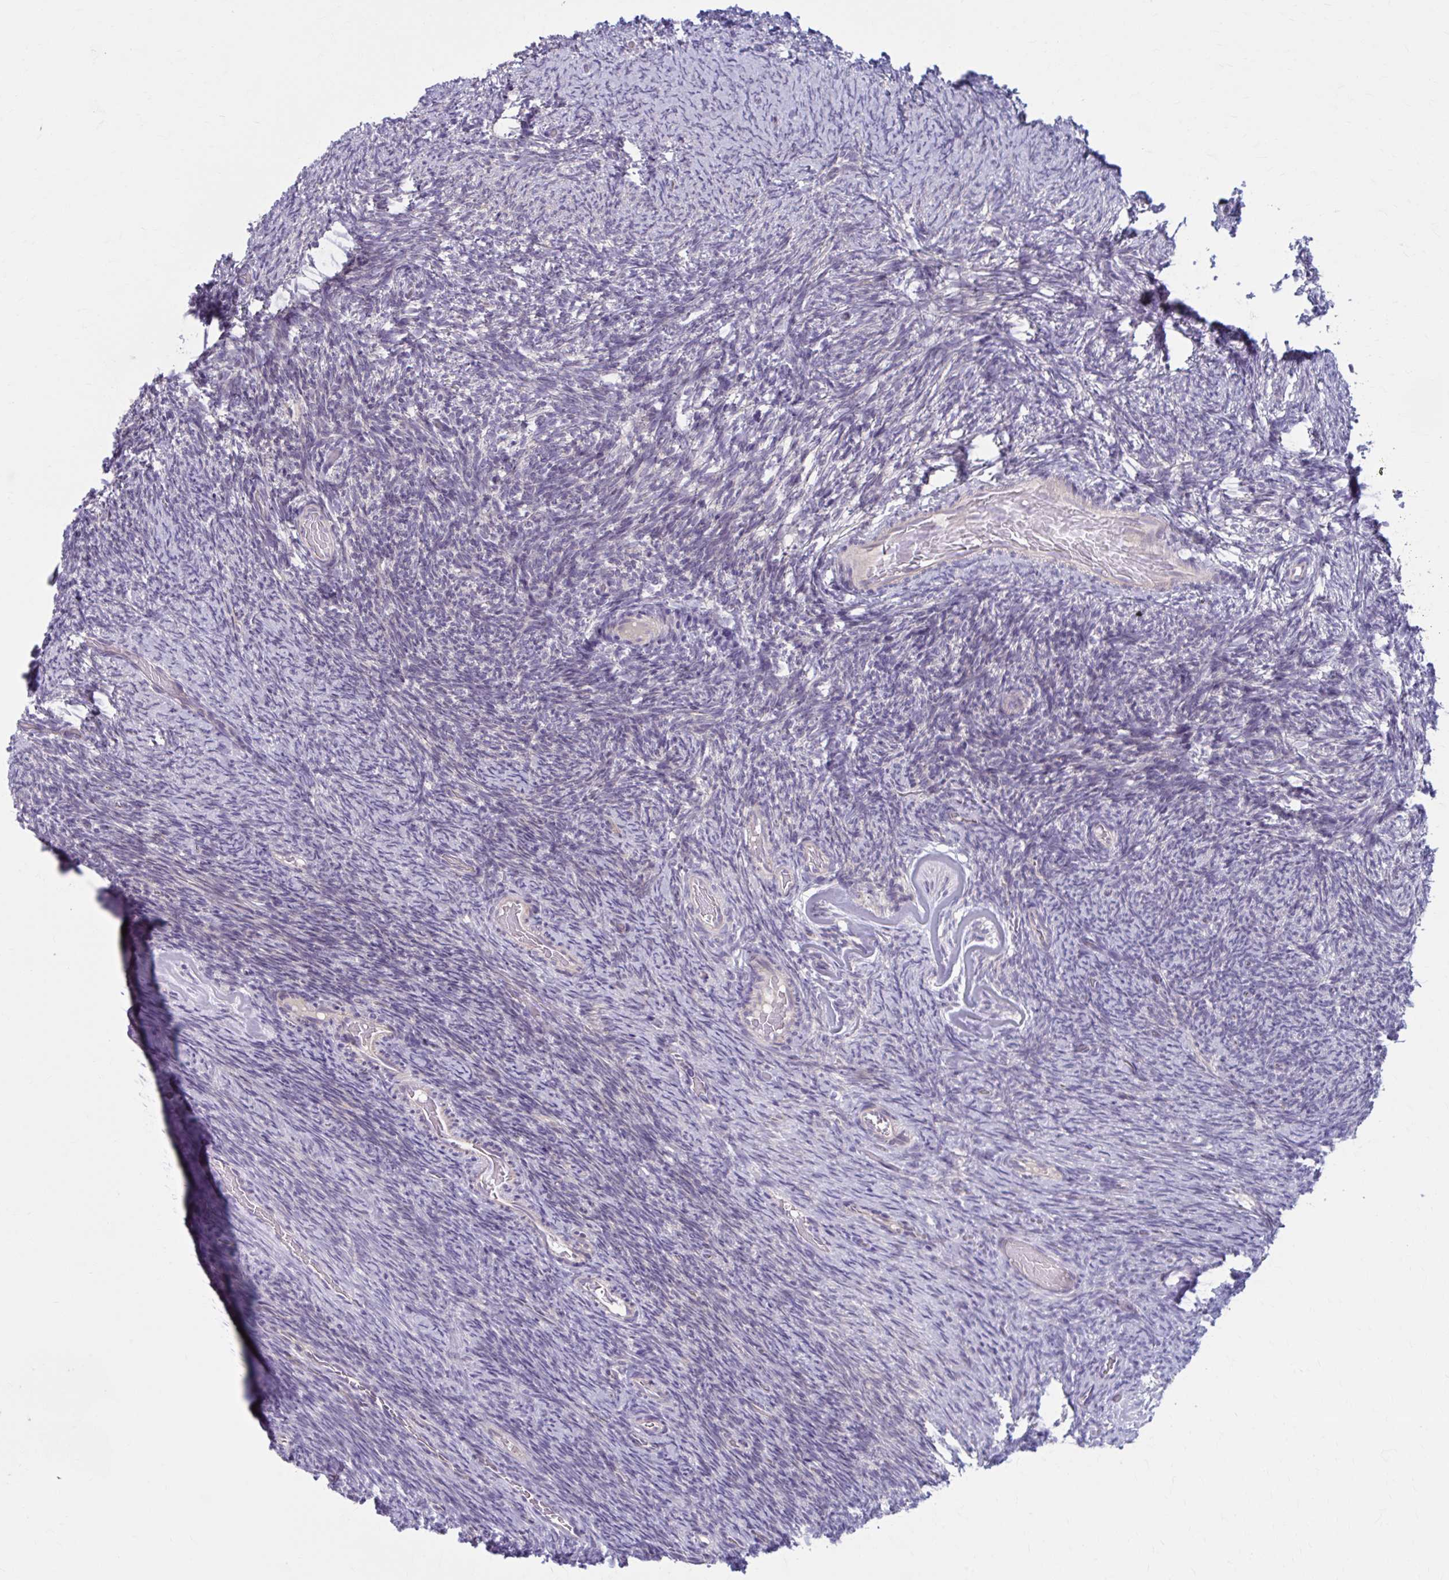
{"staining": {"intensity": "negative", "quantity": "none", "location": "none"}, "tissue": "ovary", "cell_type": "Follicle cells", "image_type": "normal", "snomed": [{"axis": "morphology", "description": "Normal tissue, NOS"}, {"axis": "topography", "description": "Ovary"}], "caption": "This is an immunohistochemistry (IHC) photomicrograph of benign human ovary. There is no positivity in follicle cells.", "gene": "CHST3", "patient": {"sex": "female", "age": 34}}